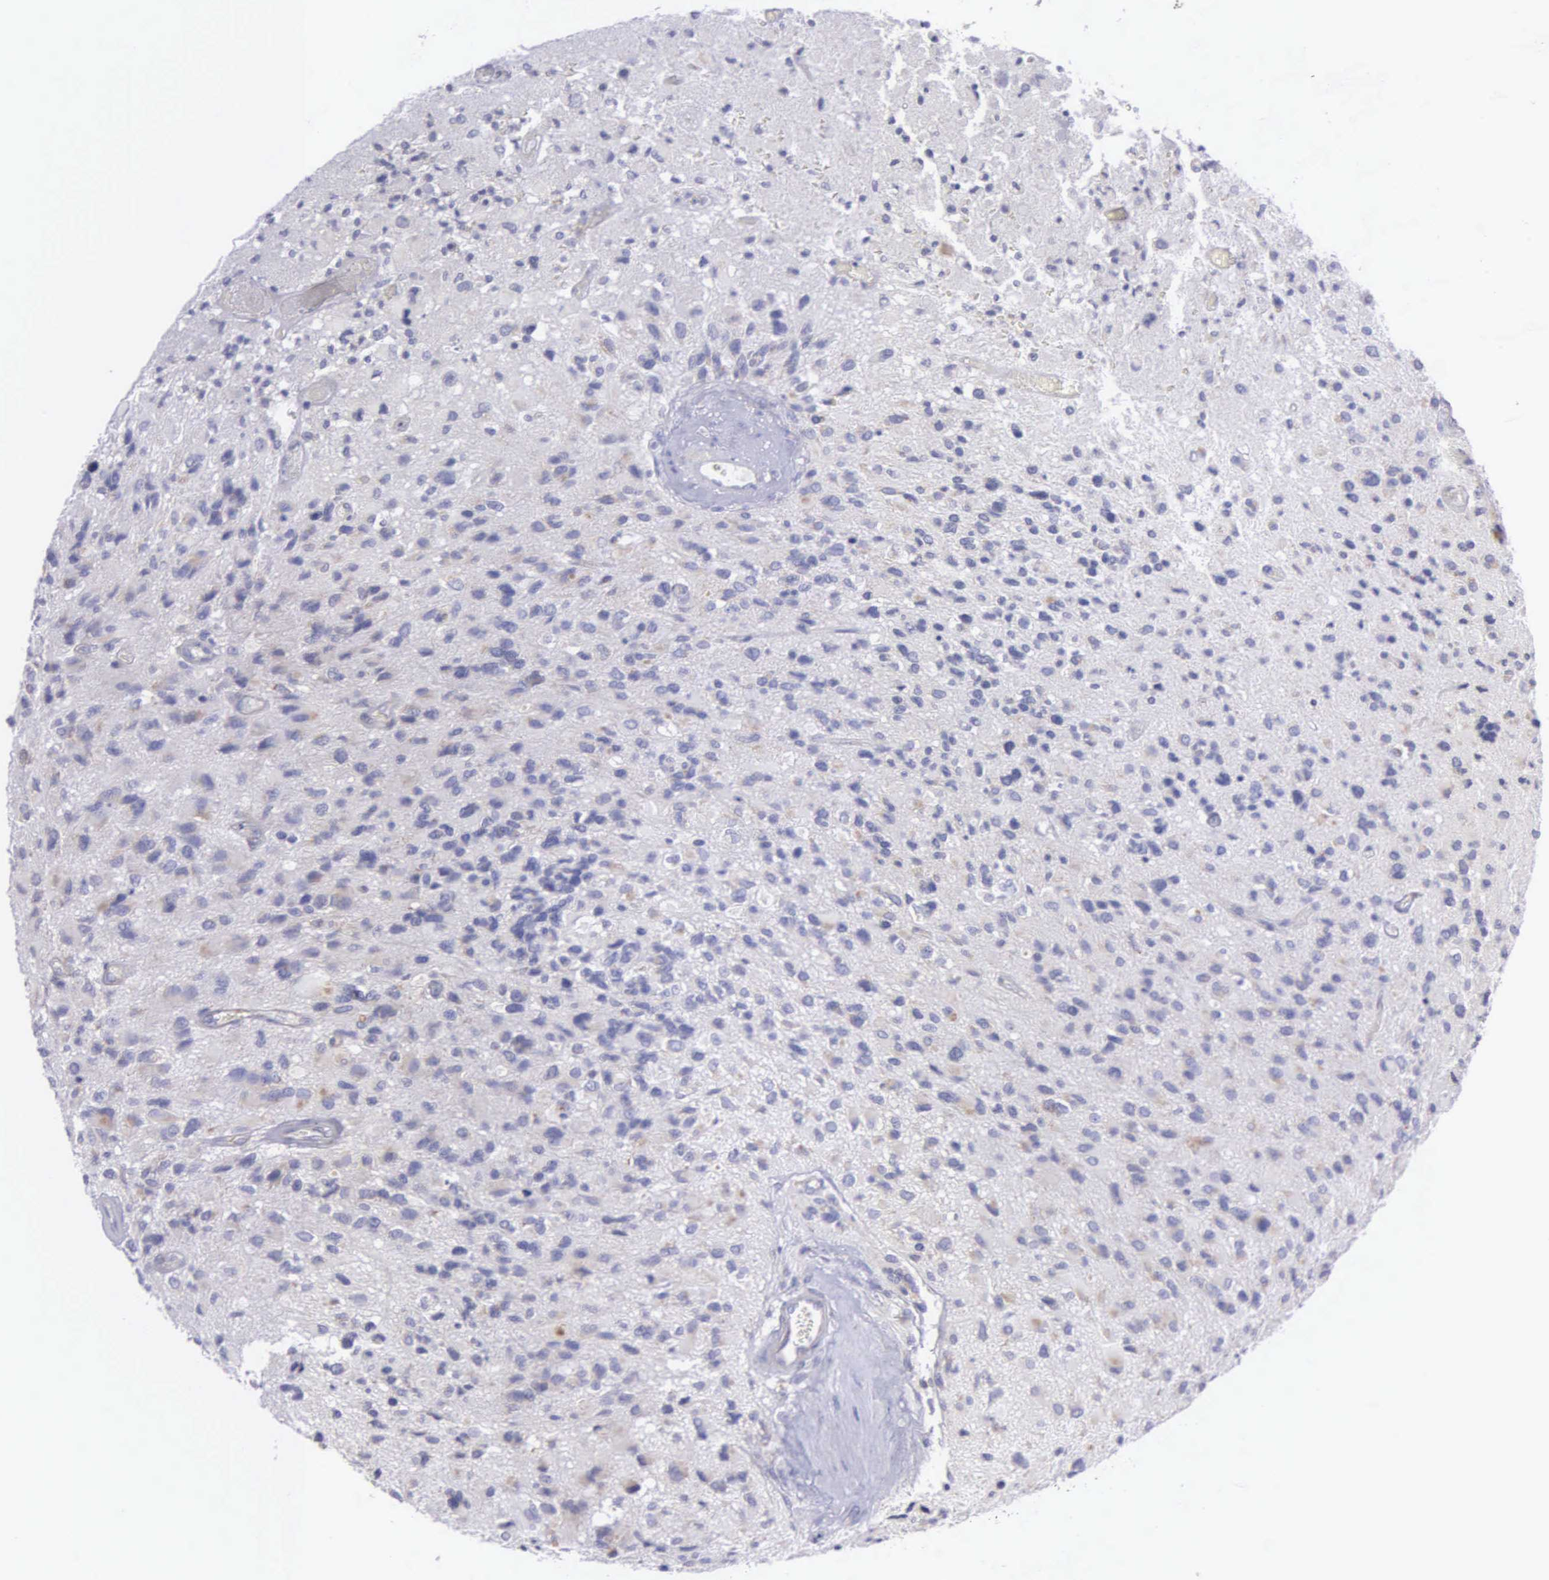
{"staining": {"intensity": "negative", "quantity": "none", "location": "none"}, "tissue": "glioma", "cell_type": "Tumor cells", "image_type": "cancer", "snomed": [{"axis": "morphology", "description": "Glioma, malignant, High grade"}, {"axis": "topography", "description": "Brain"}], "caption": "Tumor cells show no significant protein staining in glioma. The staining is performed using DAB (3,3'-diaminobenzidine) brown chromogen with nuclei counter-stained in using hematoxylin.", "gene": "SYNJ2BP", "patient": {"sex": "male", "age": 69}}